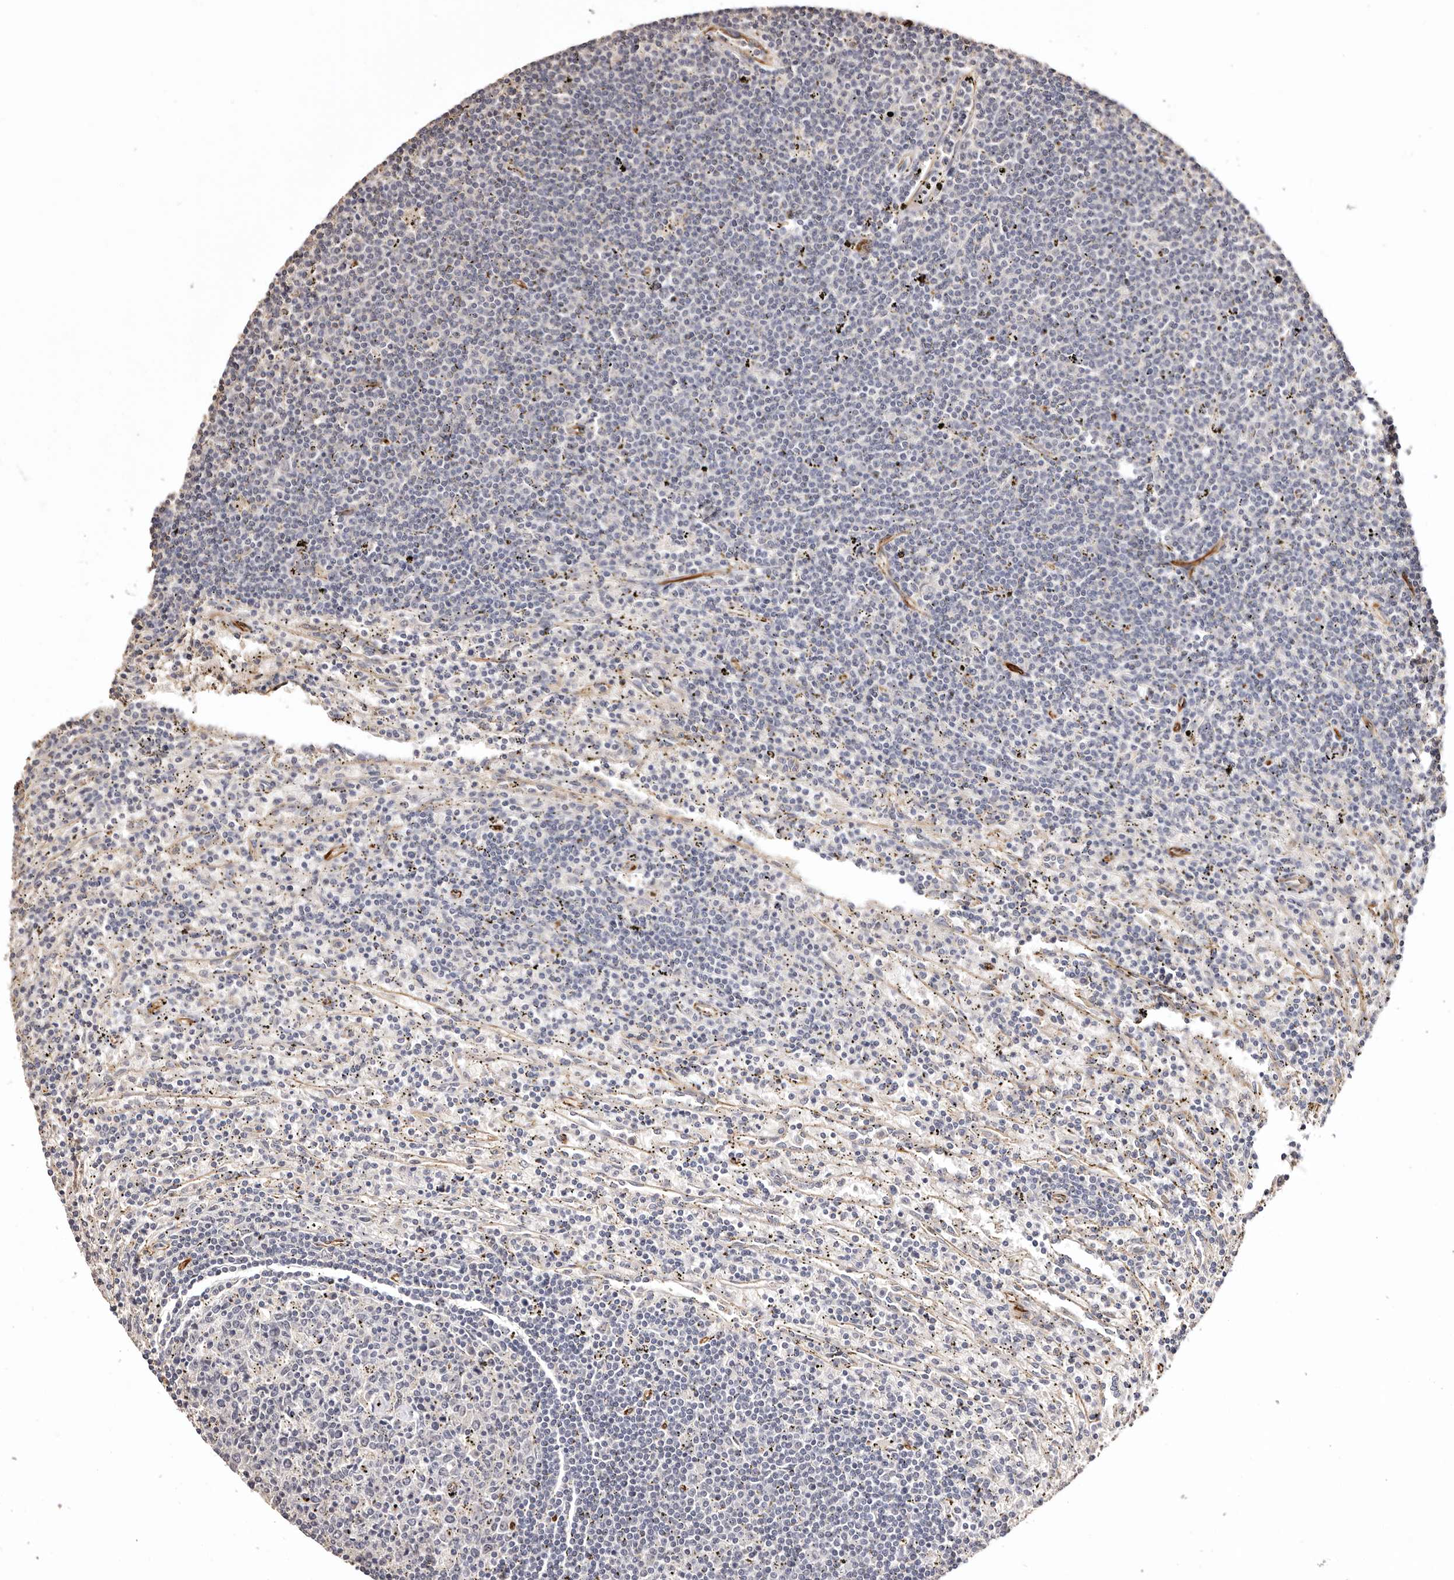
{"staining": {"intensity": "negative", "quantity": "none", "location": "none"}, "tissue": "lymphoma", "cell_type": "Tumor cells", "image_type": "cancer", "snomed": [{"axis": "morphology", "description": "Malignant lymphoma, non-Hodgkin's type, Low grade"}, {"axis": "topography", "description": "Spleen"}], "caption": "High power microscopy photomicrograph of an immunohistochemistry (IHC) histopathology image of malignant lymphoma, non-Hodgkin's type (low-grade), revealing no significant positivity in tumor cells. The staining is performed using DAB (3,3'-diaminobenzidine) brown chromogen with nuclei counter-stained in using hematoxylin.", "gene": "ZNF557", "patient": {"sex": "male", "age": 76}}